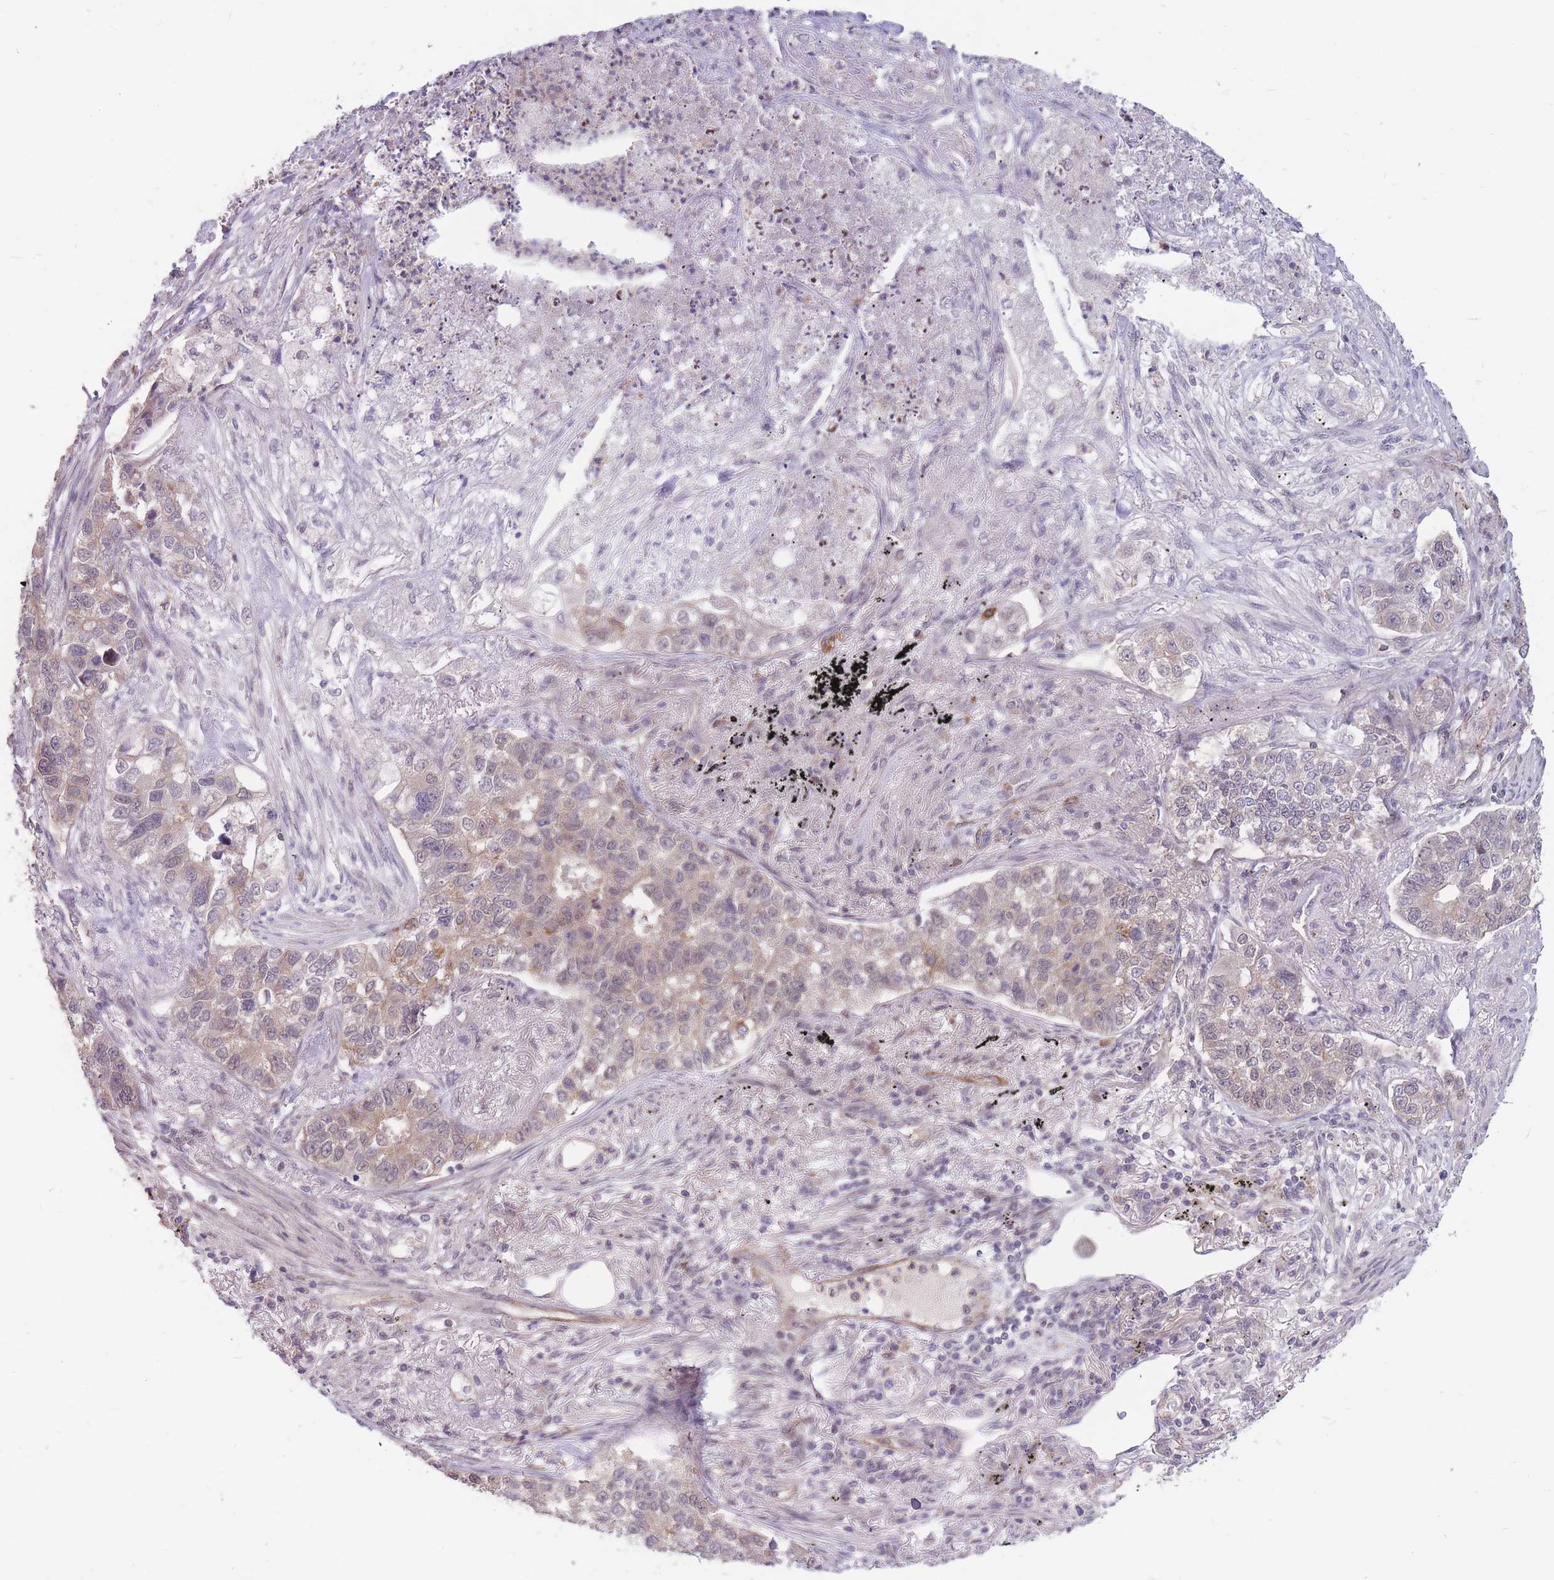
{"staining": {"intensity": "weak", "quantity": "25%-75%", "location": "cytoplasmic/membranous"}, "tissue": "lung cancer", "cell_type": "Tumor cells", "image_type": "cancer", "snomed": [{"axis": "morphology", "description": "Adenocarcinoma, NOS"}, {"axis": "topography", "description": "Lung"}], "caption": "An immunohistochemistry (IHC) micrograph of neoplastic tissue is shown. Protein staining in brown shows weak cytoplasmic/membranous positivity in lung adenocarcinoma within tumor cells.", "gene": "TCF20", "patient": {"sex": "male", "age": 49}}